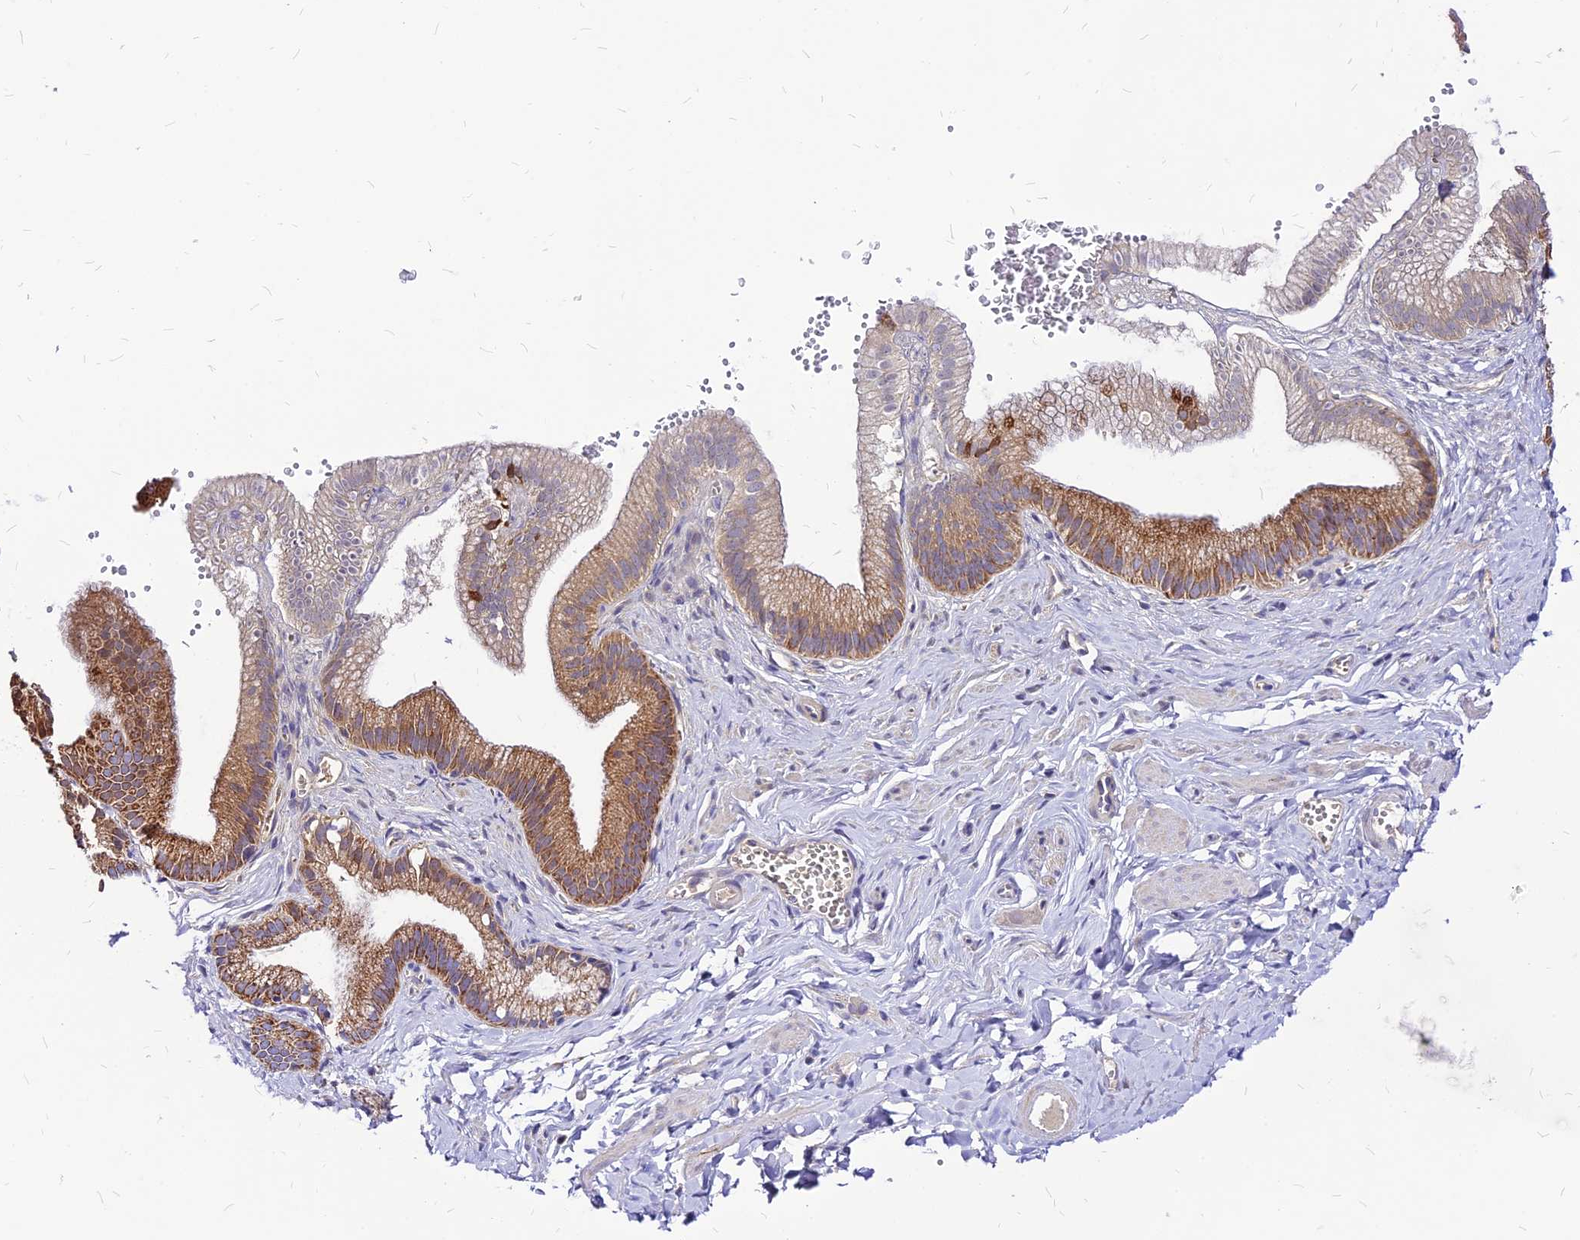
{"staining": {"intensity": "negative", "quantity": "none", "location": "none"}, "tissue": "adipose tissue", "cell_type": "Adipocytes", "image_type": "normal", "snomed": [{"axis": "morphology", "description": "Normal tissue, NOS"}, {"axis": "topography", "description": "Gallbladder"}, {"axis": "topography", "description": "Peripheral nerve tissue"}], "caption": "IHC image of benign human adipose tissue stained for a protein (brown), which exhibits no staining in adipocytes. (DAB immunohistochemistry with hematoxylin counter stain).", "gene": "ECI1", "patient": {"sex": "male", "age": 38}}